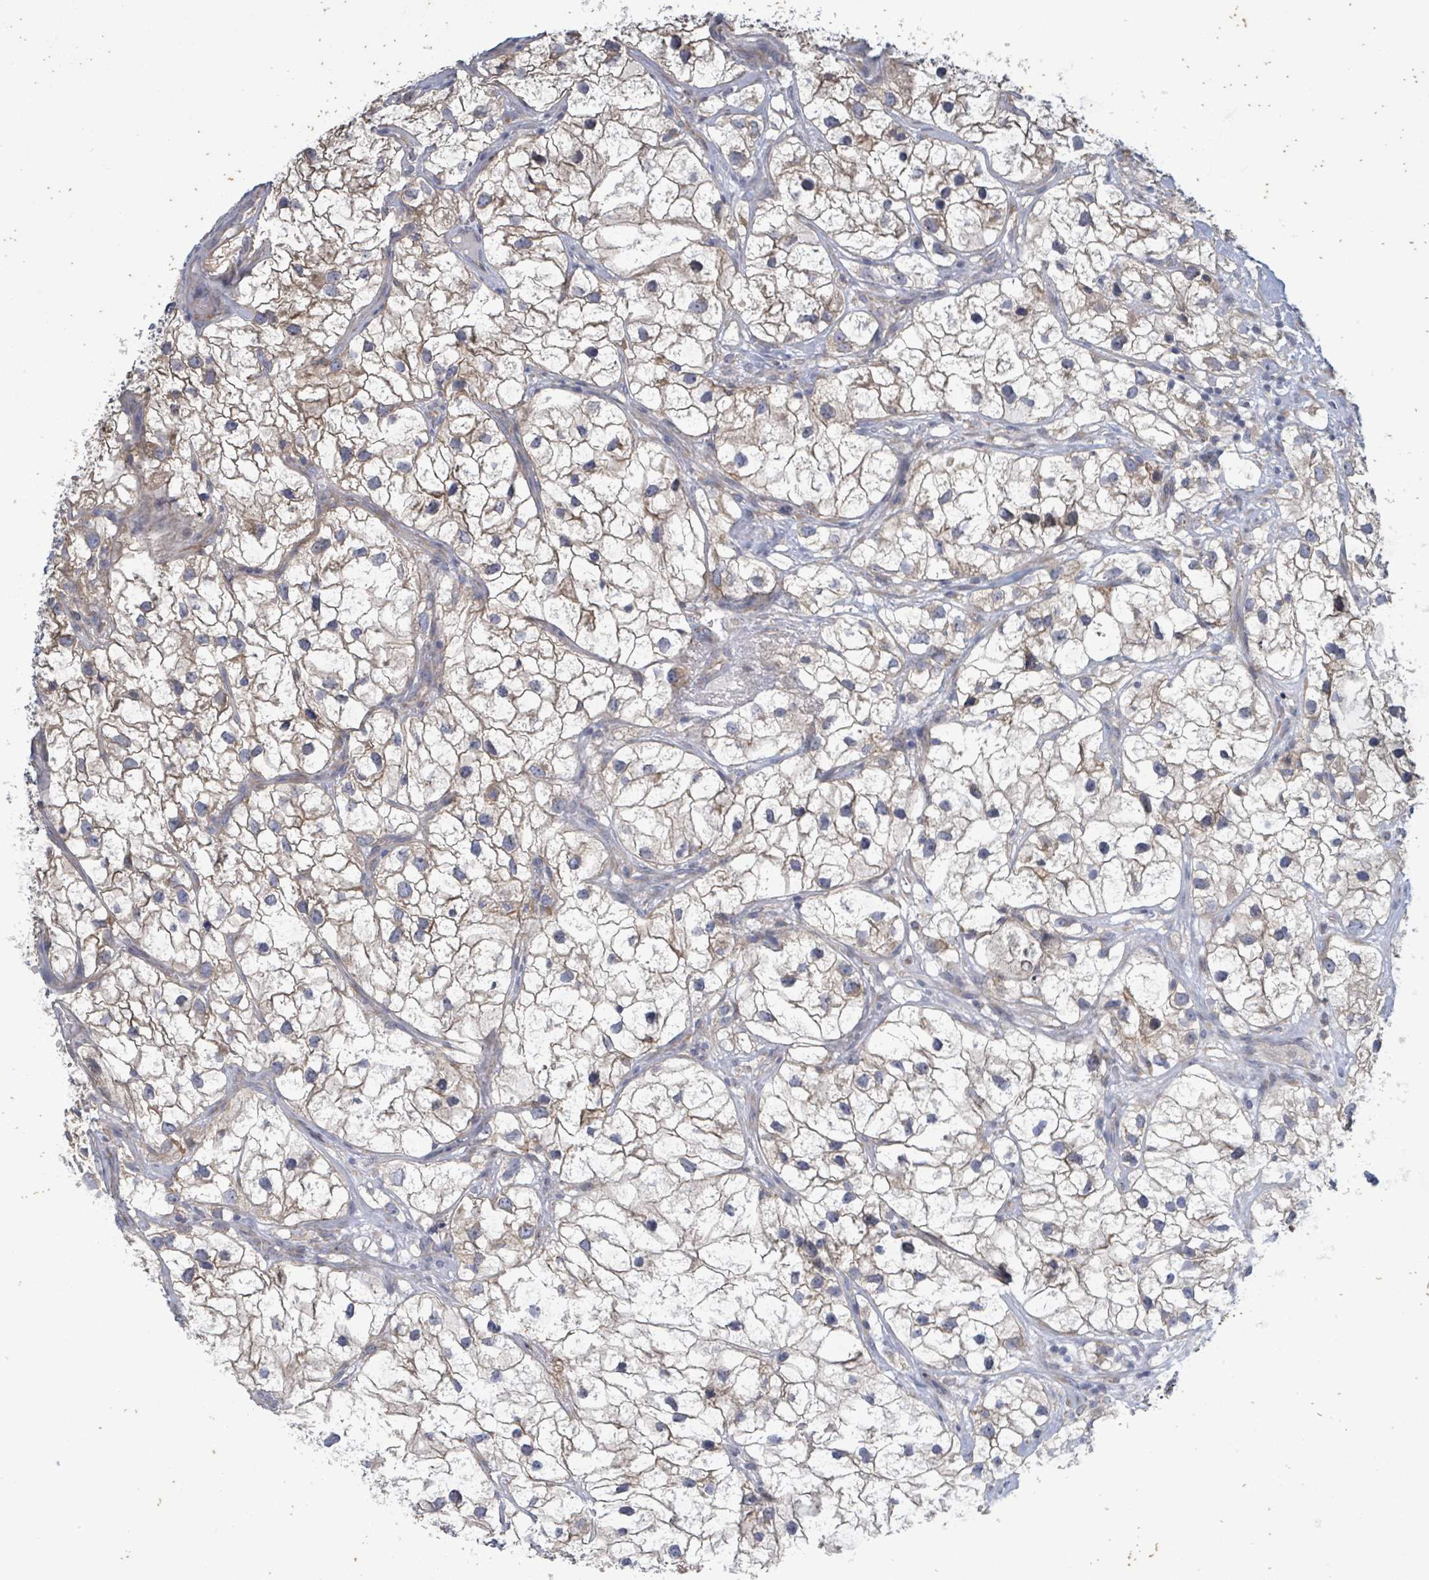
{"staining": {"intensity": "weak", "quantity": "25%-75%", "location": "cytoplasmic/membranous"}, "tissue": "renal cancer", "cell_type": "Tumor cells", "image_type": "cancer", "snomed": [{"axis": "morphology", "description": "Adenocarcinoma, NOS"}, {"axis": "topography", "description": "Kidney"}], "caption": "Protein staining shows weak cytoplasmic/membranous positivity in about 25%-75% of tumor cells in renal adenocarcinoma. The protein is shown in brown color, while the nuclei are stained blue.", "gene": "ATP13A1", "patient": {"sex": "male", "age": 59}}